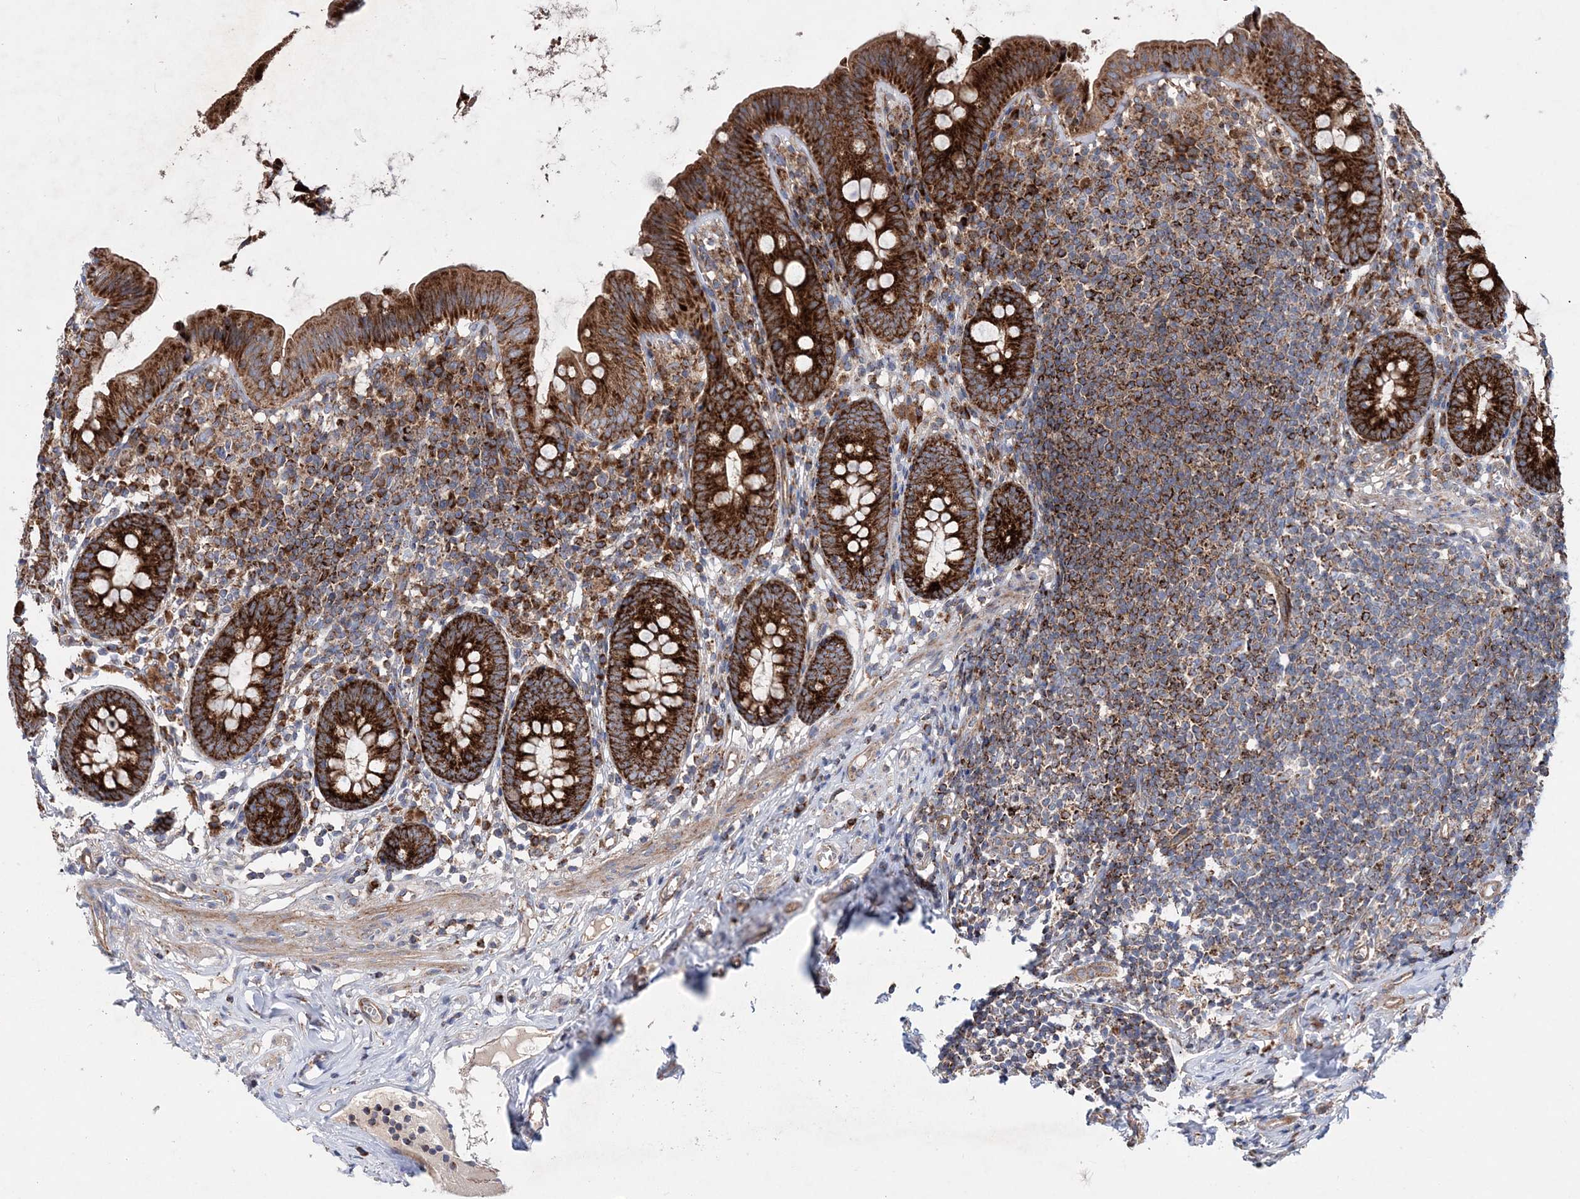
{"staining": {"intensity": "strong", "quantity": ">75%", "location": "cytoplasmic/membranous"}, "tissue": "appendix", "cell_type": "Glandular cells", "image_type": "normal", "snomed": [{"axis": "morphology", "description": "Normal tissue, NOS"}, {"axis": "topography", "description": "Appendix"}], "caption": "High-power microscopy captured an immunohistochemistry (IHC) photomicrograph of unremarkable appendix, revealing strong cytoplasmic/membranous staining in approximately >75% of glandular cells. Nuclei are stained in blue.", "gene": "NGLY1", "patient": {"sex": "male", "age": 52}}